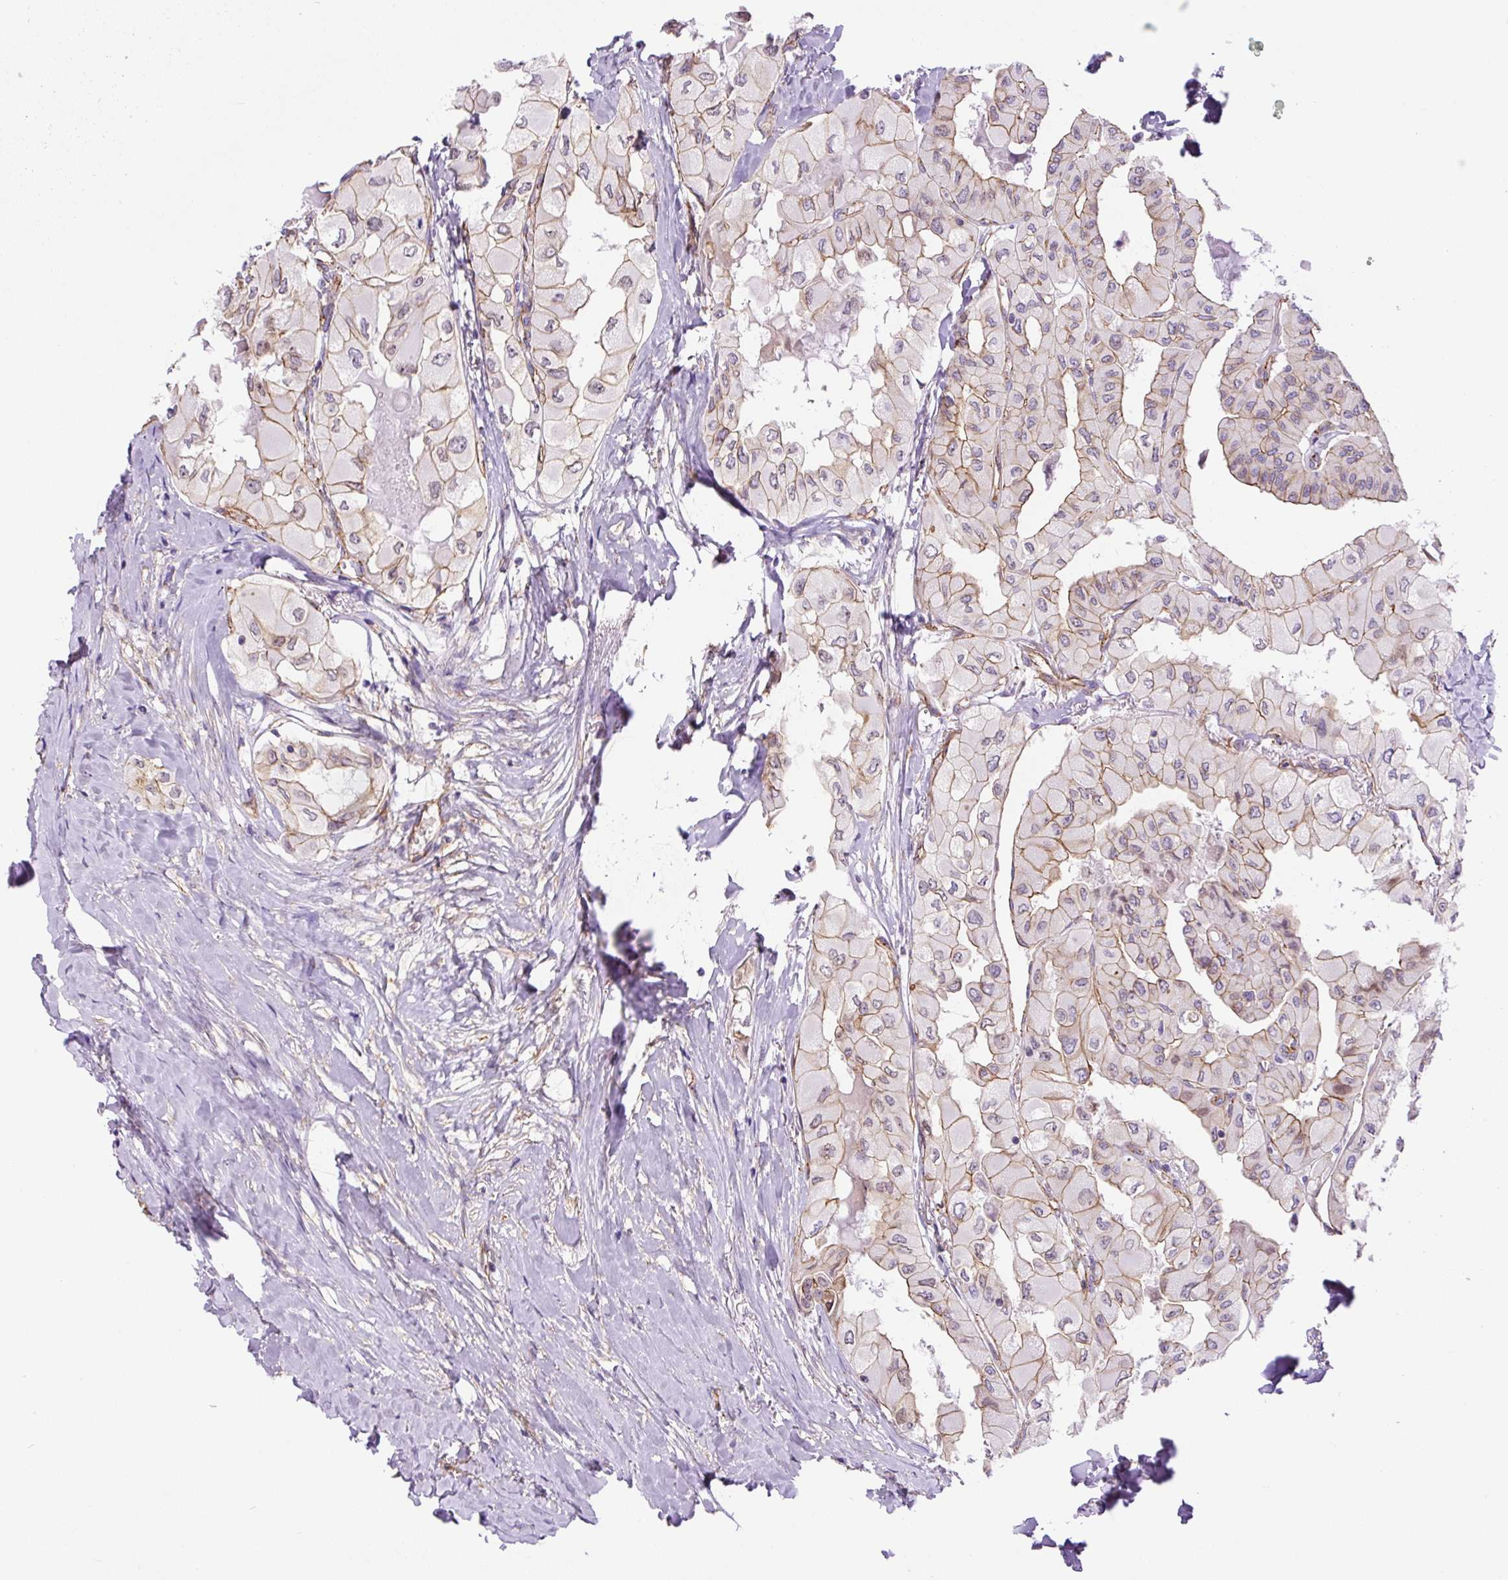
{"staining": {"intensity": "weak", "quantity": ">75%", "location": "cytoplasmic/membranous"}, "tissue": "thyroid cancer", "cell_type": "Tumor cells", "image_type": "cancer", "snomed": [{"axis": "morphology", "description": "Normal tissue, NOS"}, {"axis": "morphology", "description": "Papillary adenocarcinoma, NOS"}, {"axis": "topography", "description": "Thyroid gland"}], "caption": "This is a histology image of IHC staining of thyroid cancer (papillary adenocarcinoma), which shows weak expression in the cytoplasmic/membranous of tumor cells.", "gene": "MYO5C", "patient": {"sex": "female", "age": 59}}